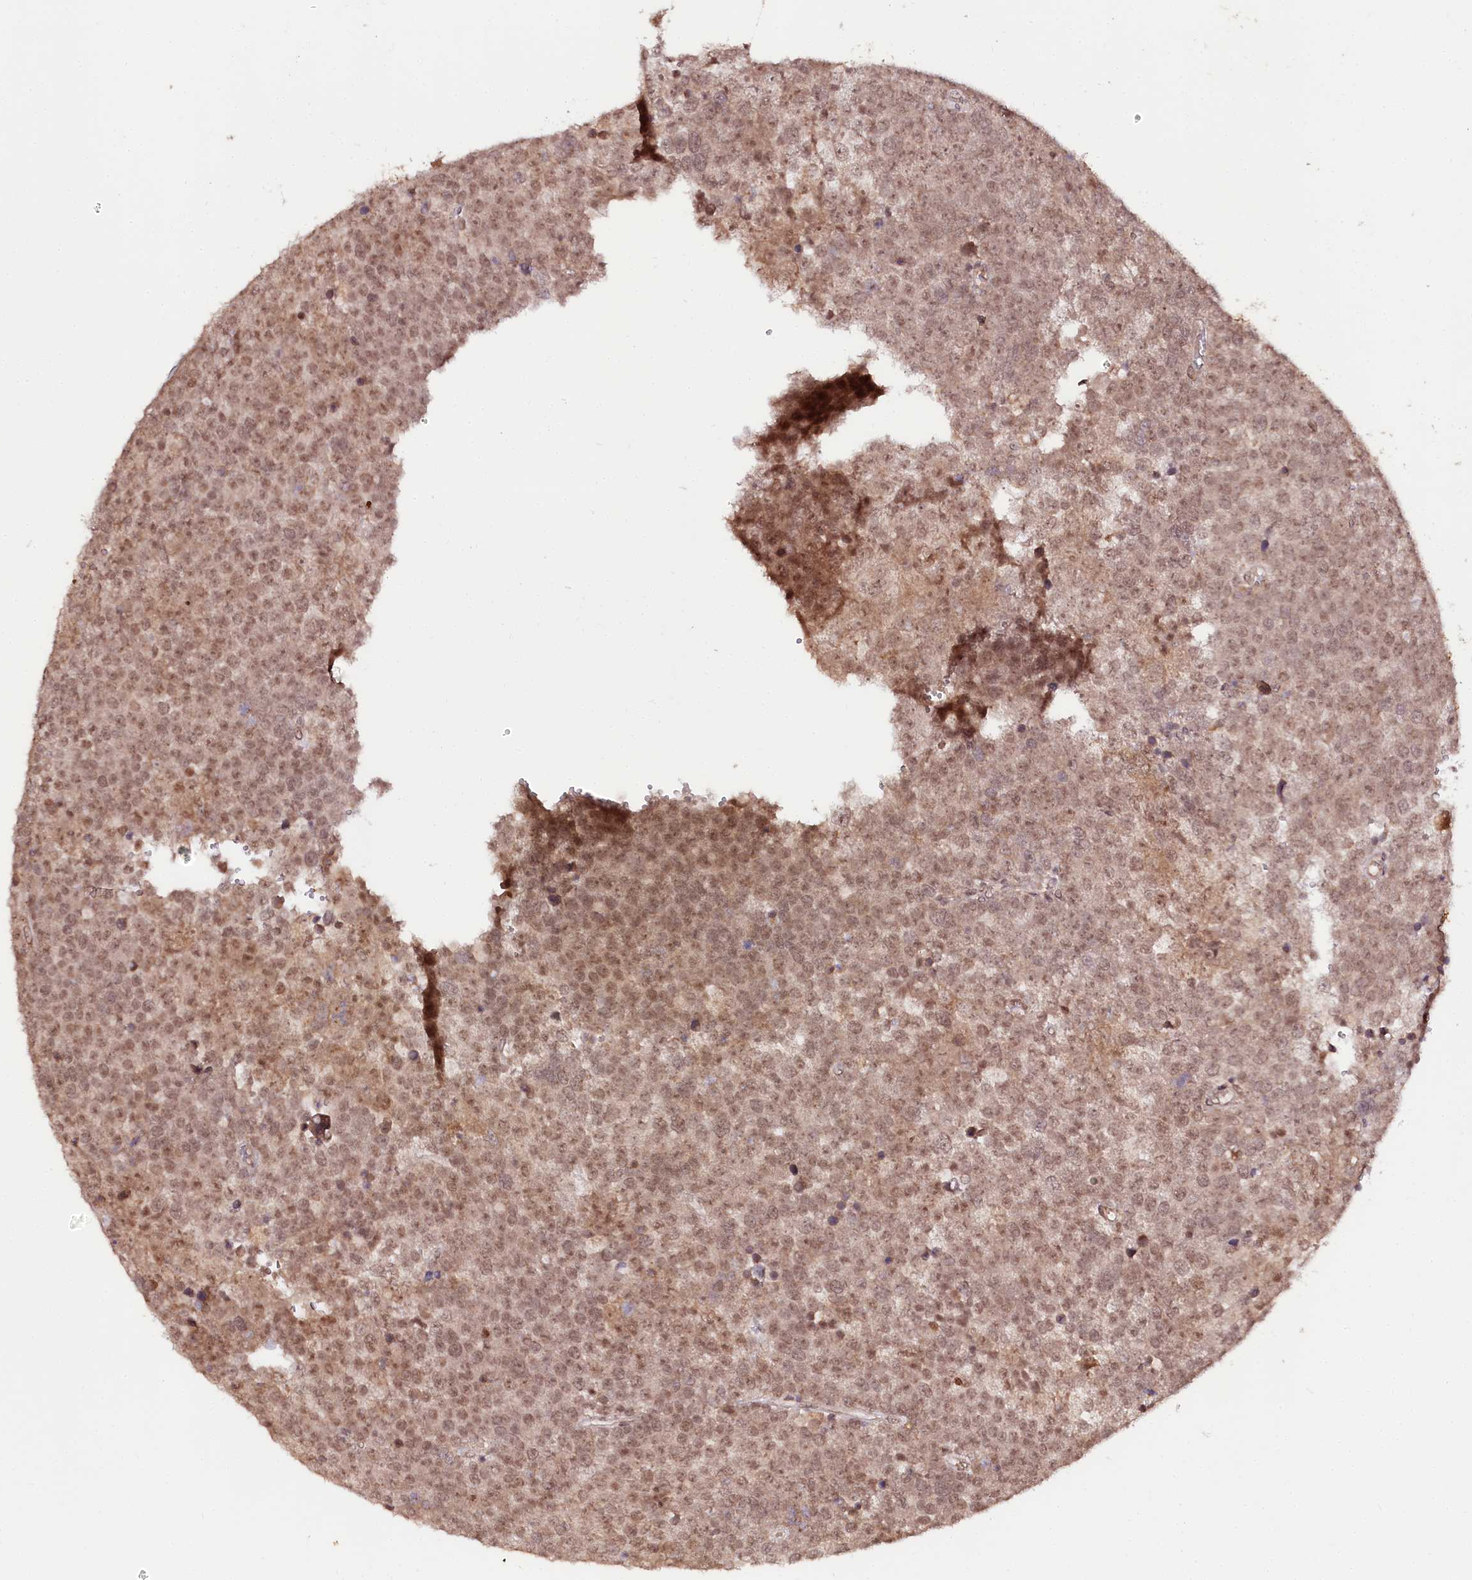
{"staining": {"intensity": "moderate", "quantity": ">75%", "location": "nuclear"}, "tissue": "testis cancer", "cell_type": "Tumor cells", "image_type": "cancer", "snomed": [{"axis": "morphology", "description": "Seminoma, NOS"}, {"axis": "topography", "description": "Testis"}], "caption": "A high-resolution image shows immunohistochemistry (IHC) staining of testis cancer, which displays moderate nuclear expression in about >75% of tumor cells.", "gene": "ENSG00000144785", "patient": {"sex": "male", "age": 71}}